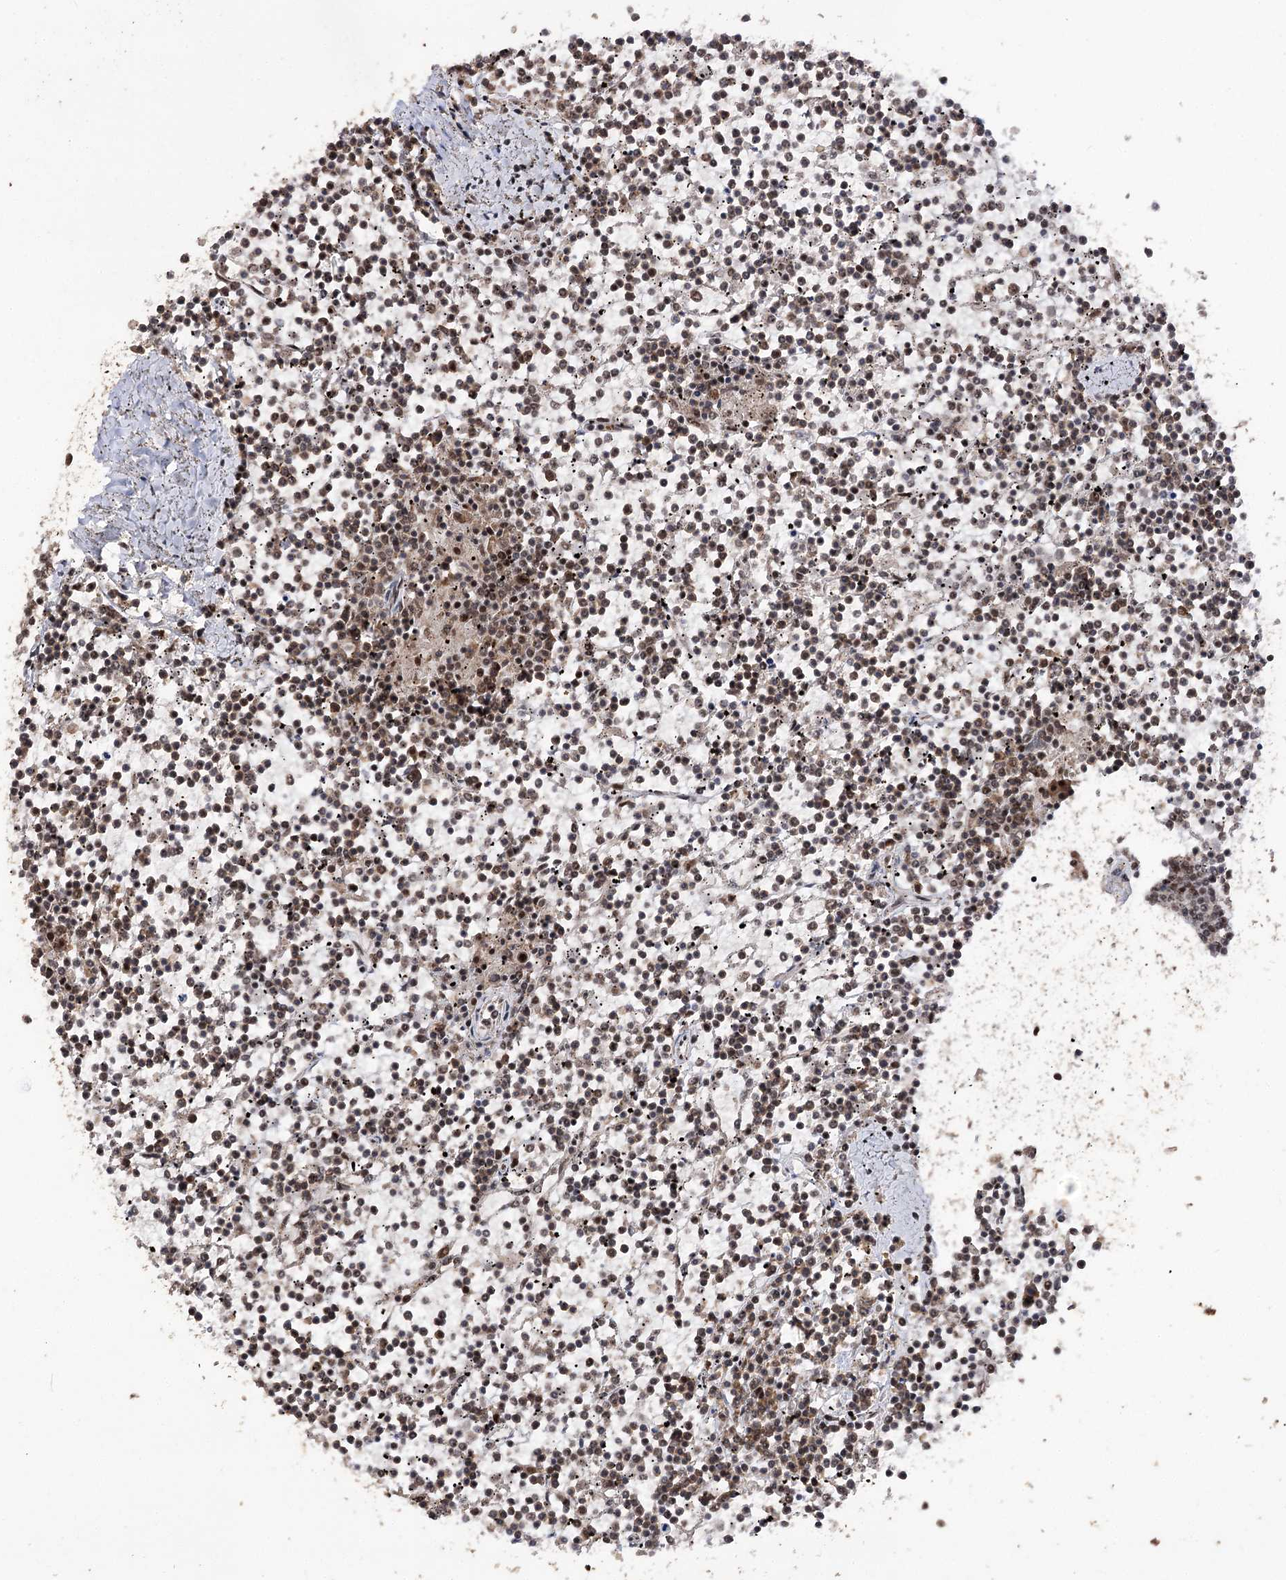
{"staining": {"intensity": "moderate", "quantity": ">75%", "location": "nuclear"}, "tissue": "lymphoma", "cell_type": "Tumor cells", "image_type": "cancer", "snomed": [{"axis": "morphology", "description": "Malignant lymphoma, non-Hodgkin's type, Low grade"}, {"axis": "topography", "description": "Spleen"}], "caption": "The histopathology image reveals a brown stain indicating the presence of a protein in the nuclear of tumor cells in lymphoma.", "gene": "U2SURP", "patient": {"sex": "female", "age": 19}}